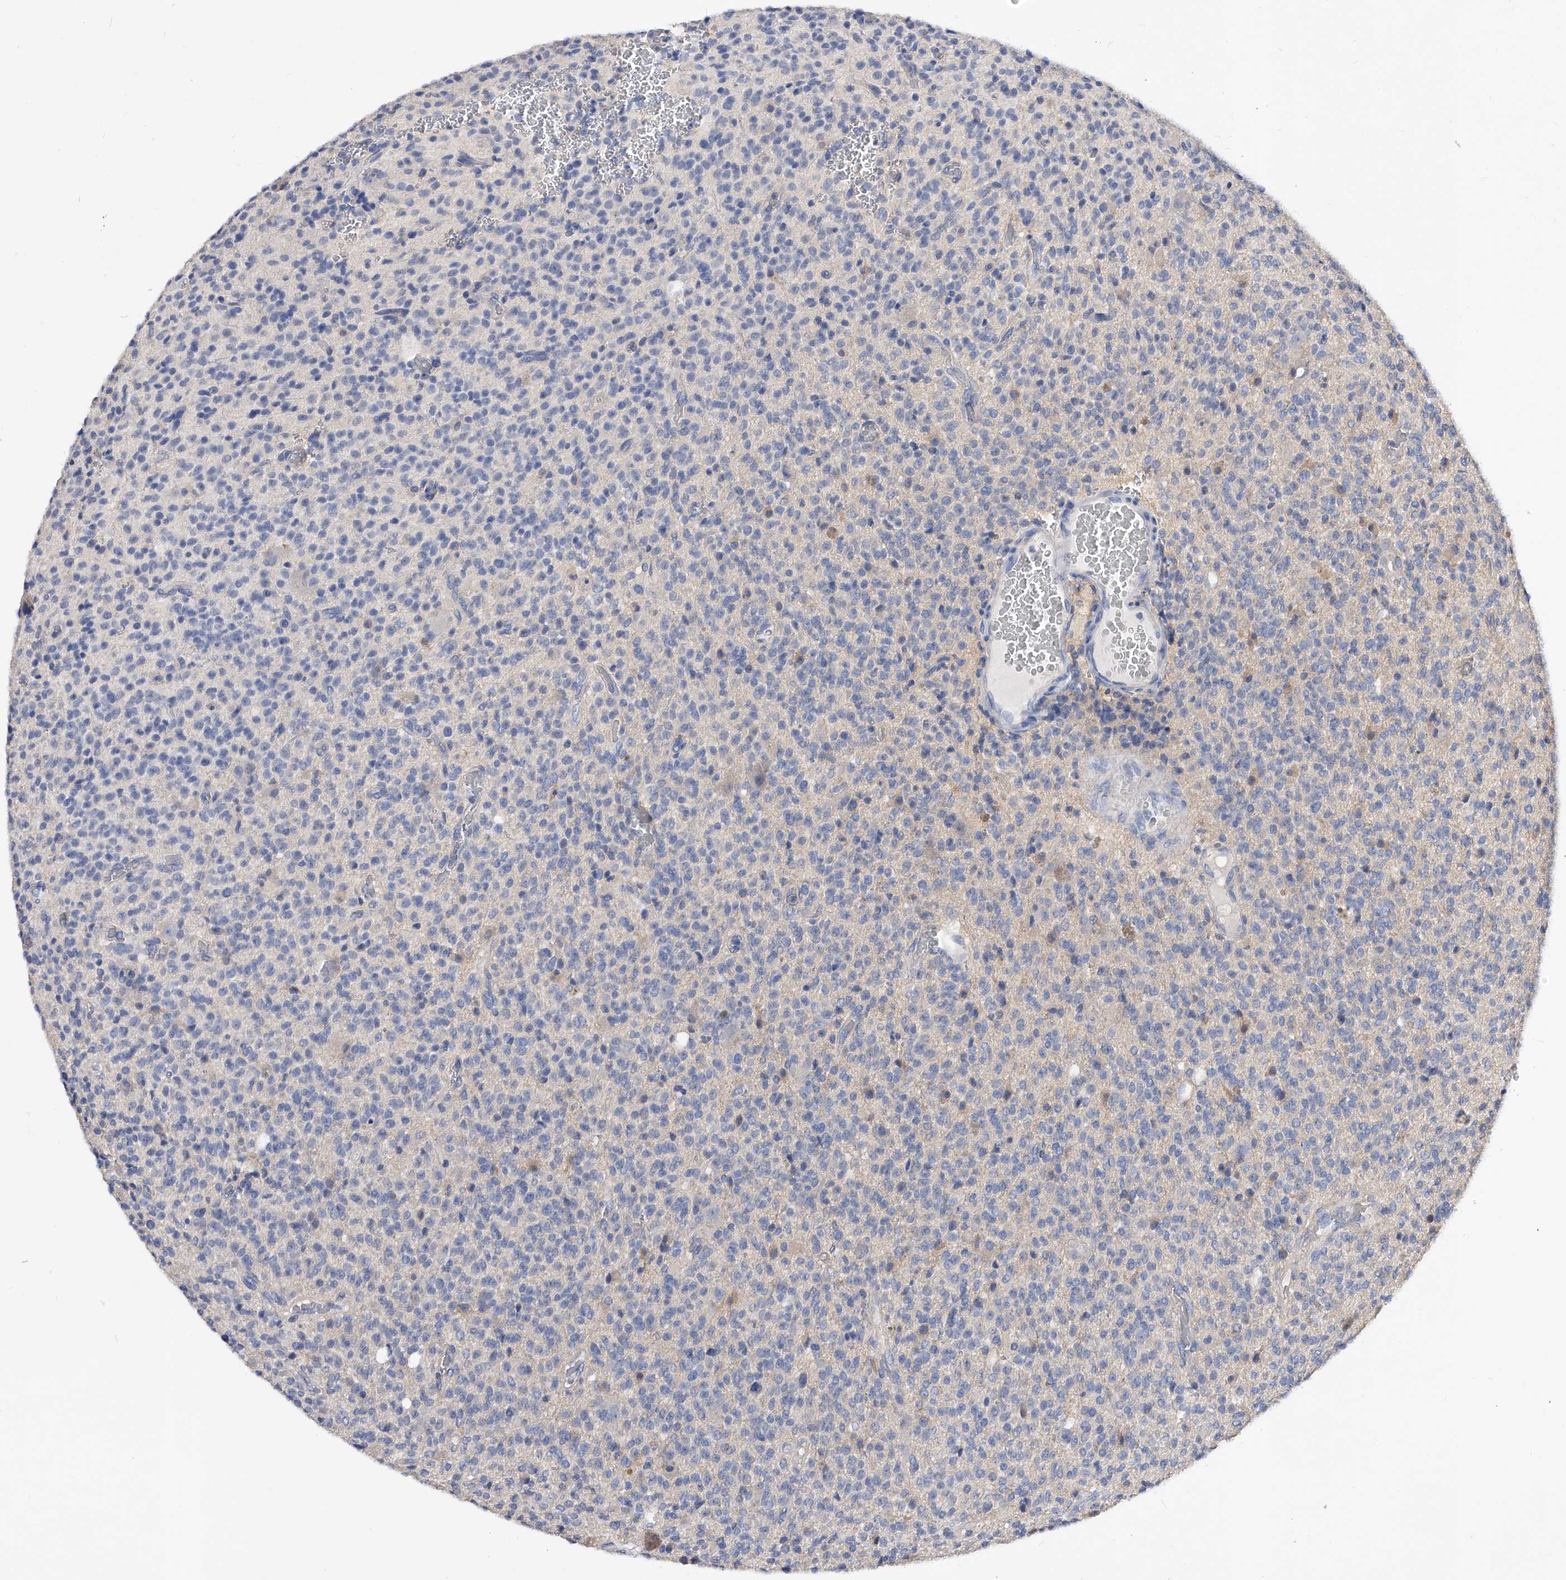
{"staining": {"intensity": "negative", "quantity": "none", "location": "none"}, "tissue": "glioma", "cell_type": "Tumor cells", "image_type": "cancer", "snomed": [{"axis": "morphology", "description": "Glioma, malignant, High grade"}, {"axis": "topography", "description": "Brain"}], "caption": "Tumor cells show no significant positivity in malignant high-grade glioma. (DAB (3,3'-diaminobenzidine) immunohistochemistry with hematoxylin counter stain).", "gene": "APEH", "patient": {"sex": "male", "age": 34}}